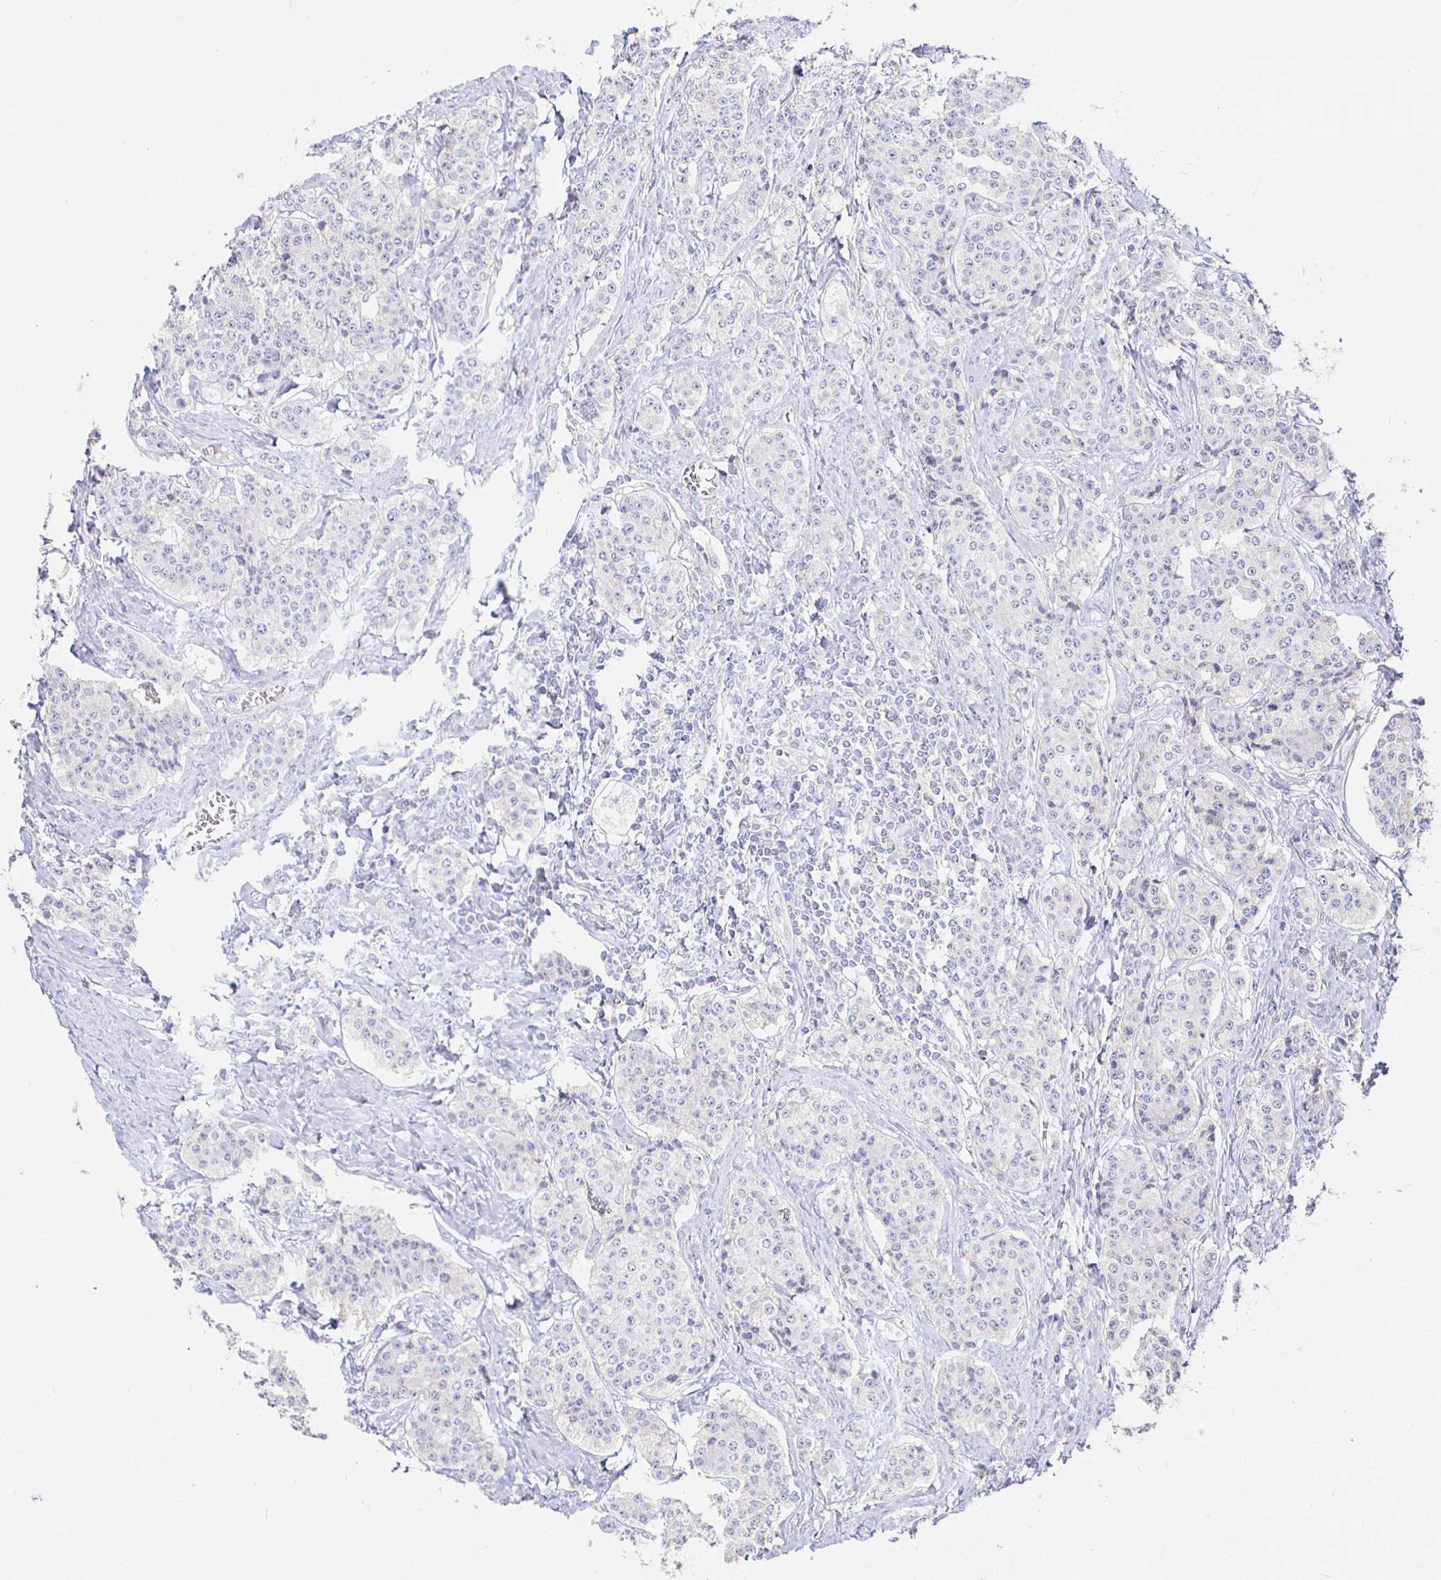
{"staining": {"intensity": "negative", "quantity": "none", "location": "none"}, "tissue": "carcinoid", "cell_type": "Tumor cells", "image_type": "cancer", "snomed": [{"axis": "morphology", "description": "Carcinoid, malignant, NOS"}, {"axis": "topography", "description": "Small intestine"}], "caption": "DAB (3,3'-diaminobenzidine) immunohistochemical staining of carcinoid demonstrates no significant staining in tumor cells. (Brightfield microscopy of DAB immunohistochemistry at high magnification).", "gene": "SYNGR4", "patient": {"sex": "female", "age": 64}}